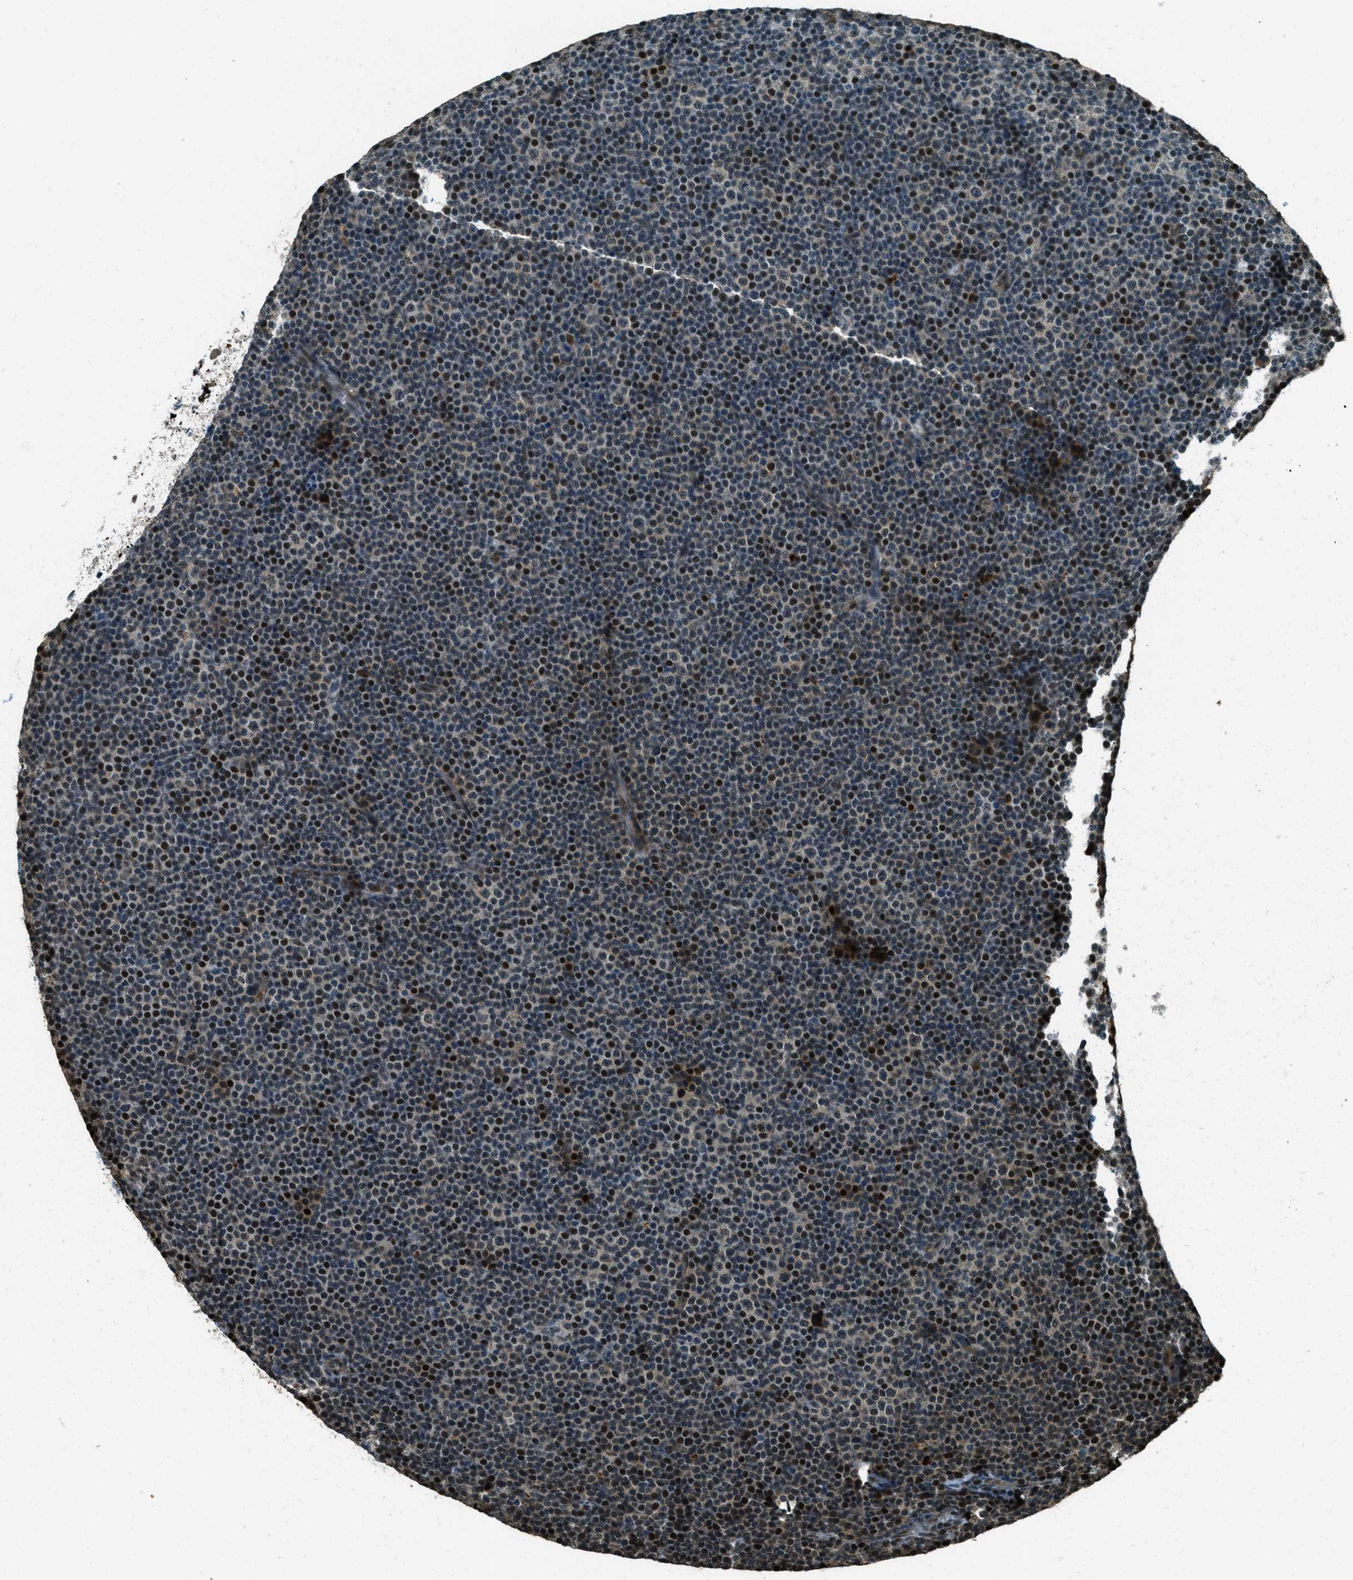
{"staining": {"intensity": "strong", "quantity": "25%-75%", "location": "nuclear"}, "tissue": "lymphoma", "cell_type": "Tumor cells", "image_type": "cancer", "snomed": [{"axis": "morphology", "description": "Malignant lymphoma, non-Hodgkin's type, Low grade"}, {"axis": "topography", "description": "Lymph node"}], "caption": "Immunohistochemistry (IHC) micrograph of human low-grade malignant lymphoma, non-Hodgkin's type stained for a protein (brown), which demonstrates high levels of strong nuclear positivity in approximately 25%-75% of tumor cells.", "gene": "TARDBP", "patient": {"sex": "female", "age": 67}}